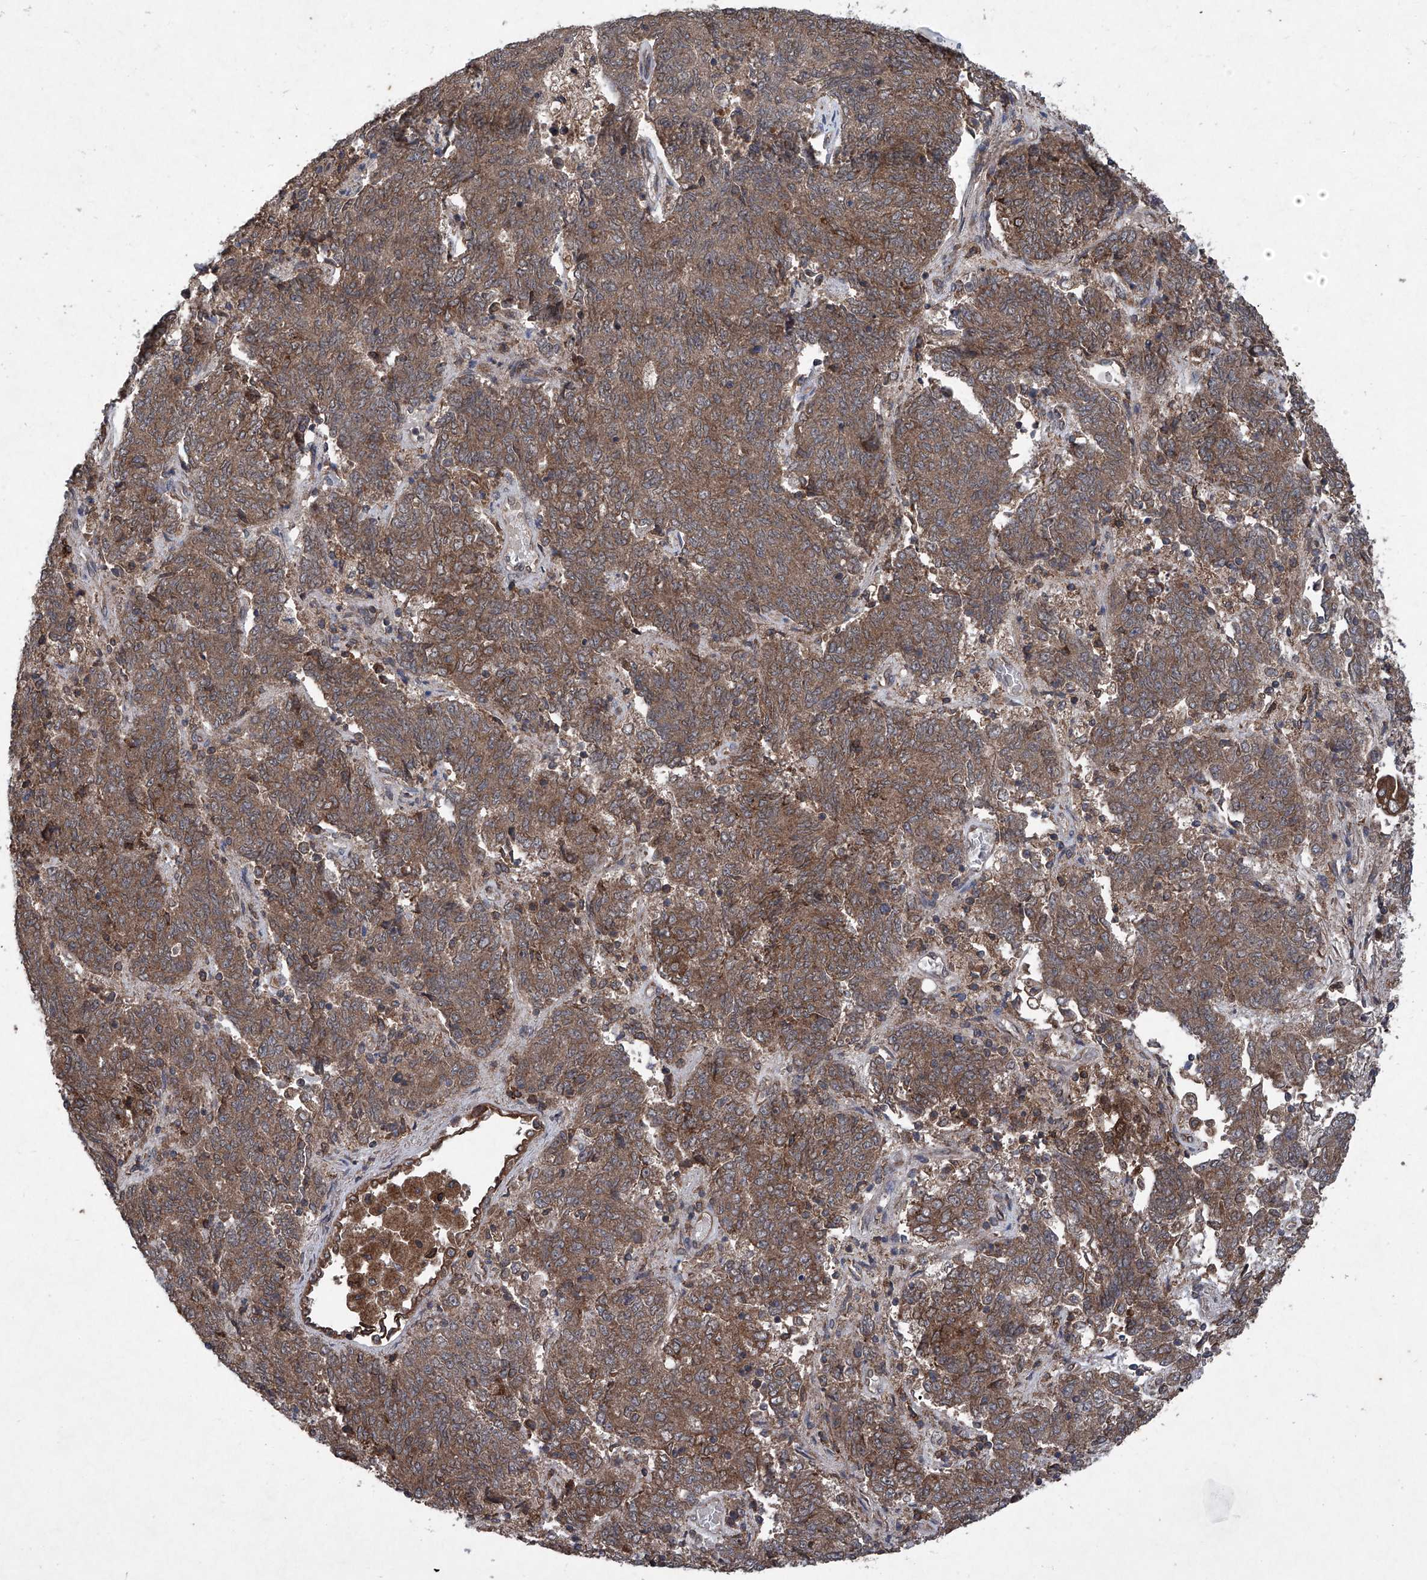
{"staining": {"intensity": "moderate", "quantity": ">75%", "location": "cytoplasmic/membranous"}, "tissue": "endometrial cancer", "cell_type": "Tumor cells", "image_type": "cancer", "snomed": [{"axis": "morphology", "description": "Adenocarcinoma, NOS"}, {"axis": "topography", "description": "Endometrium"}], "caption": "A brown stain labels moderate cytoplasmic/membranous expression of a protein in endometrial cancer (adenocarcinoma) tumor cells.", "gene": "SUMF2", "patient": {"sex": "female", "age": 80}}